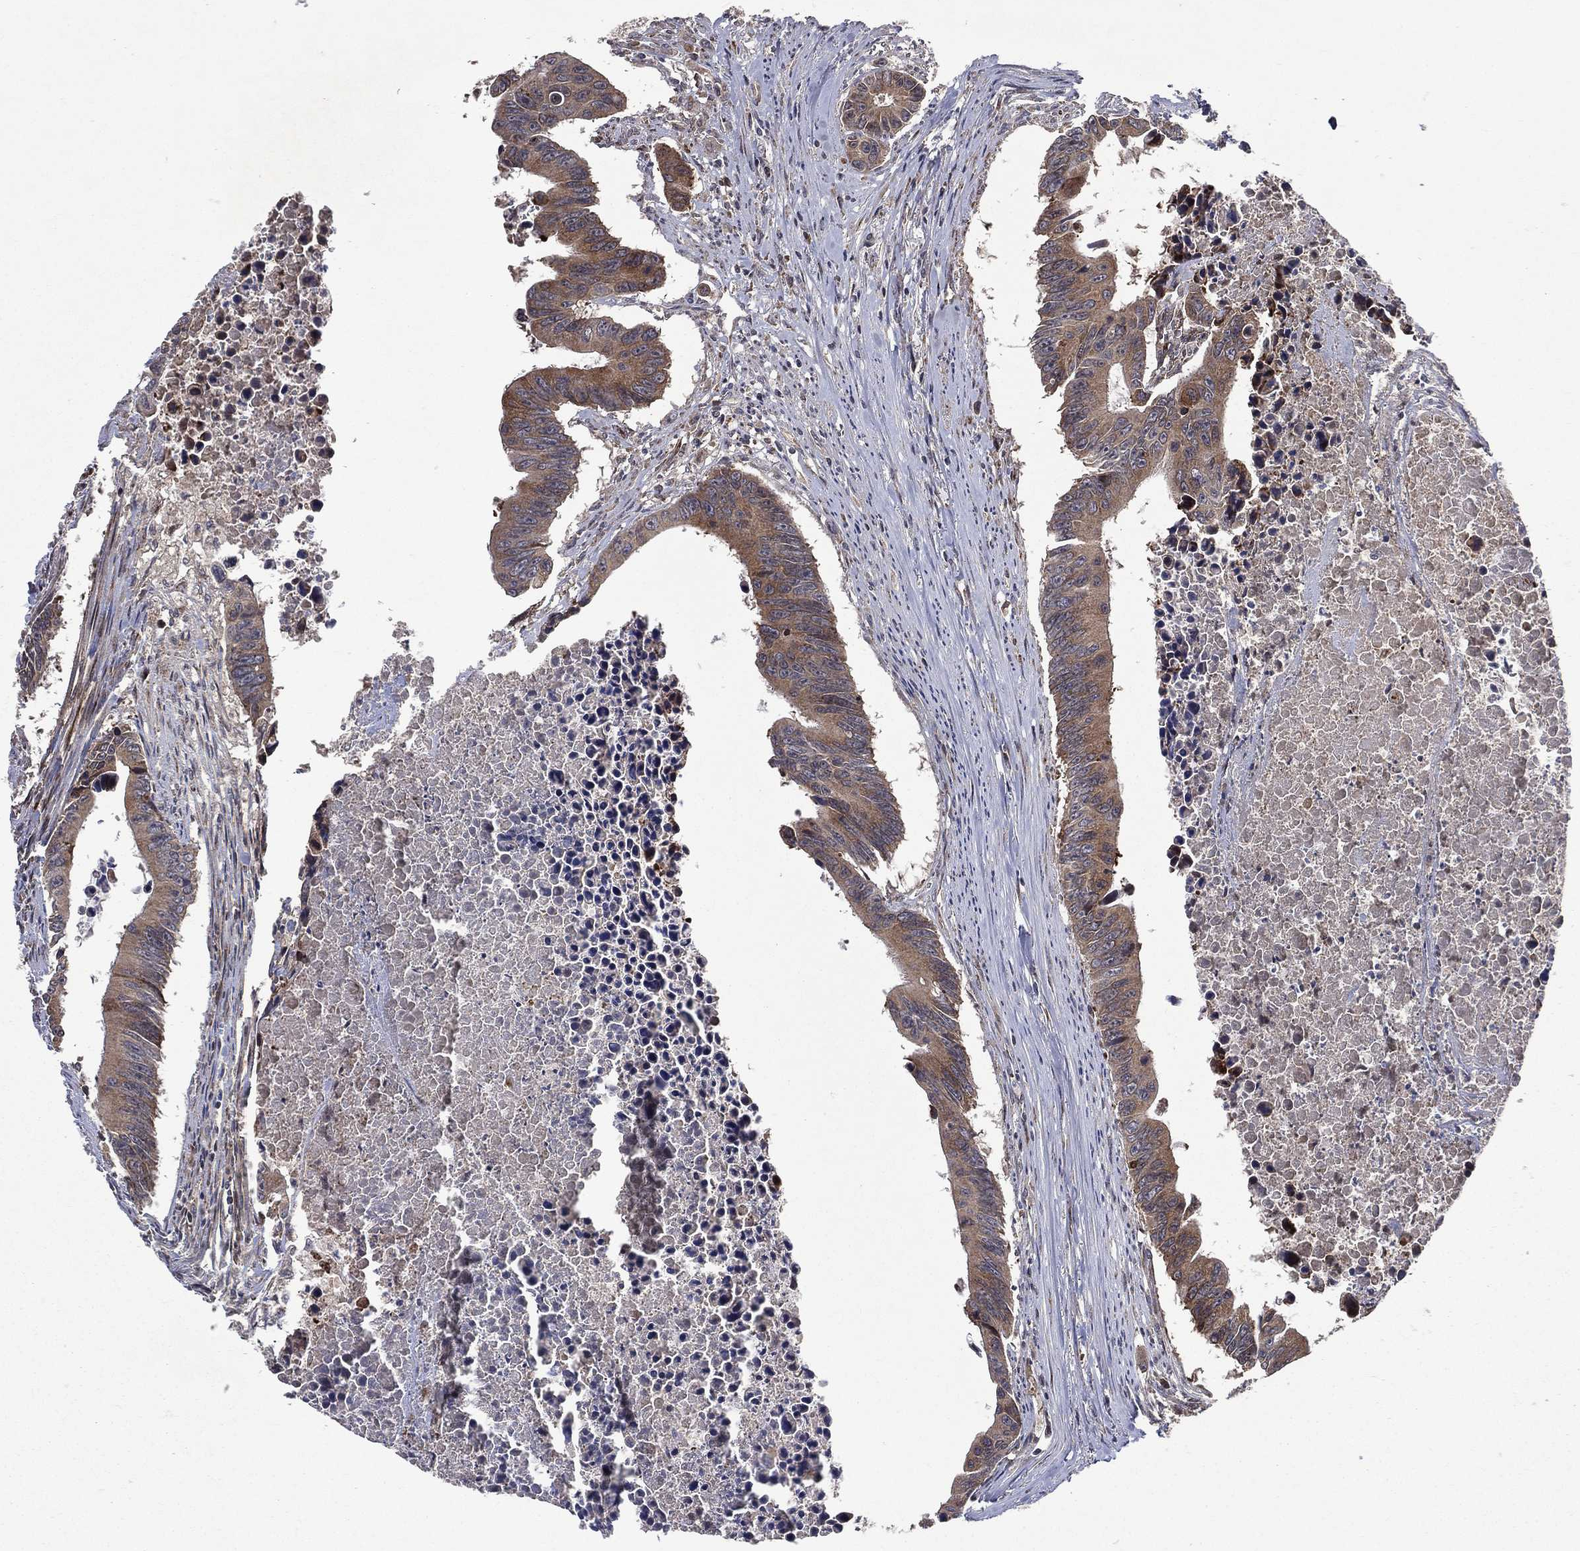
{"staining": {"intensity": "strong", "quantity": "25%-75%", "location": "cytoplasmic/membranous"}, "tissue": "colorectal cancer", "cell_type": "Tumor cells", "image_type": "cancer", "snomed": [{"axis": "morphology", "description": "Adenocarcinoma, NOS"}, {"axis": "topography", "description": "Colon"}], "caption": "Immunohistochemical staining of human colorectal adenocarcinoma displays high levels of strong cytoplasmic/membranous staining in approximately 25%-75% of tumor cells. The staining was performed using DAB (3,3'-diaminobenzidine), with brown indicating positive protein expression. Nuclei are stained blue with hematoxylin.", "gene": "RAB11FIP4", "patient": {"sex": "female", "age": 87}}